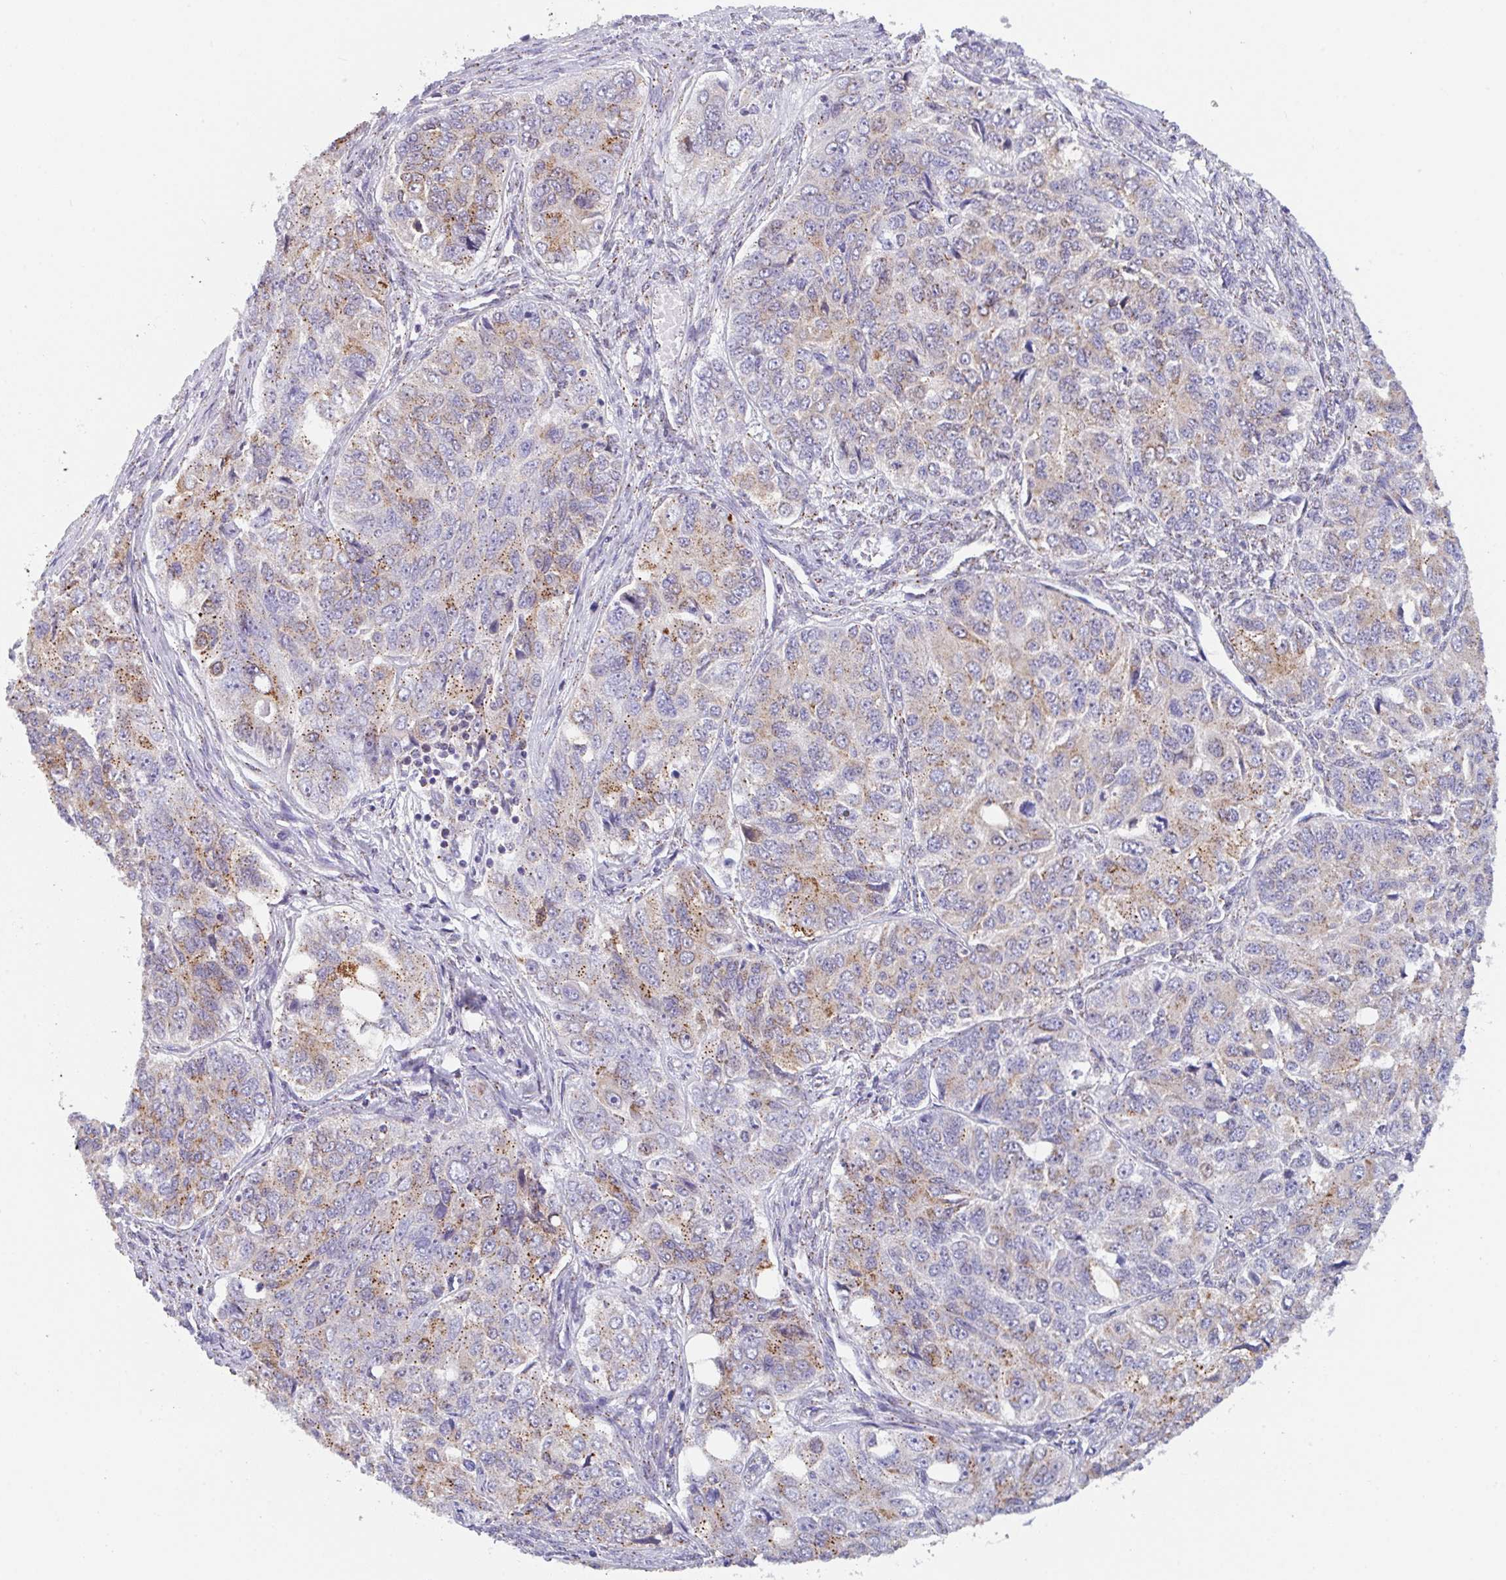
{"staining": {"intensity": "moderate", "quantity": ">75%", "location": "cytoplasmic/membranous"}, "tissue": "ovarian cancer", "cell_type": "Tumor cells", "image_type": "cancer", "snomed": [{"axis": "morphology", "description": "Carcinoma, endometroid"}, {"axis": "topography", "description": "Ovary"}], "caption": "A high-resolution micrograph shows immunohistochemistry staining of ovarian endometroid carcinoma, which displays moderate cytoplasmic/membranous expression in about >75% of tumor cells.", "gene": "PROSER3", "patient": {"sex": "female", "age": 51}}